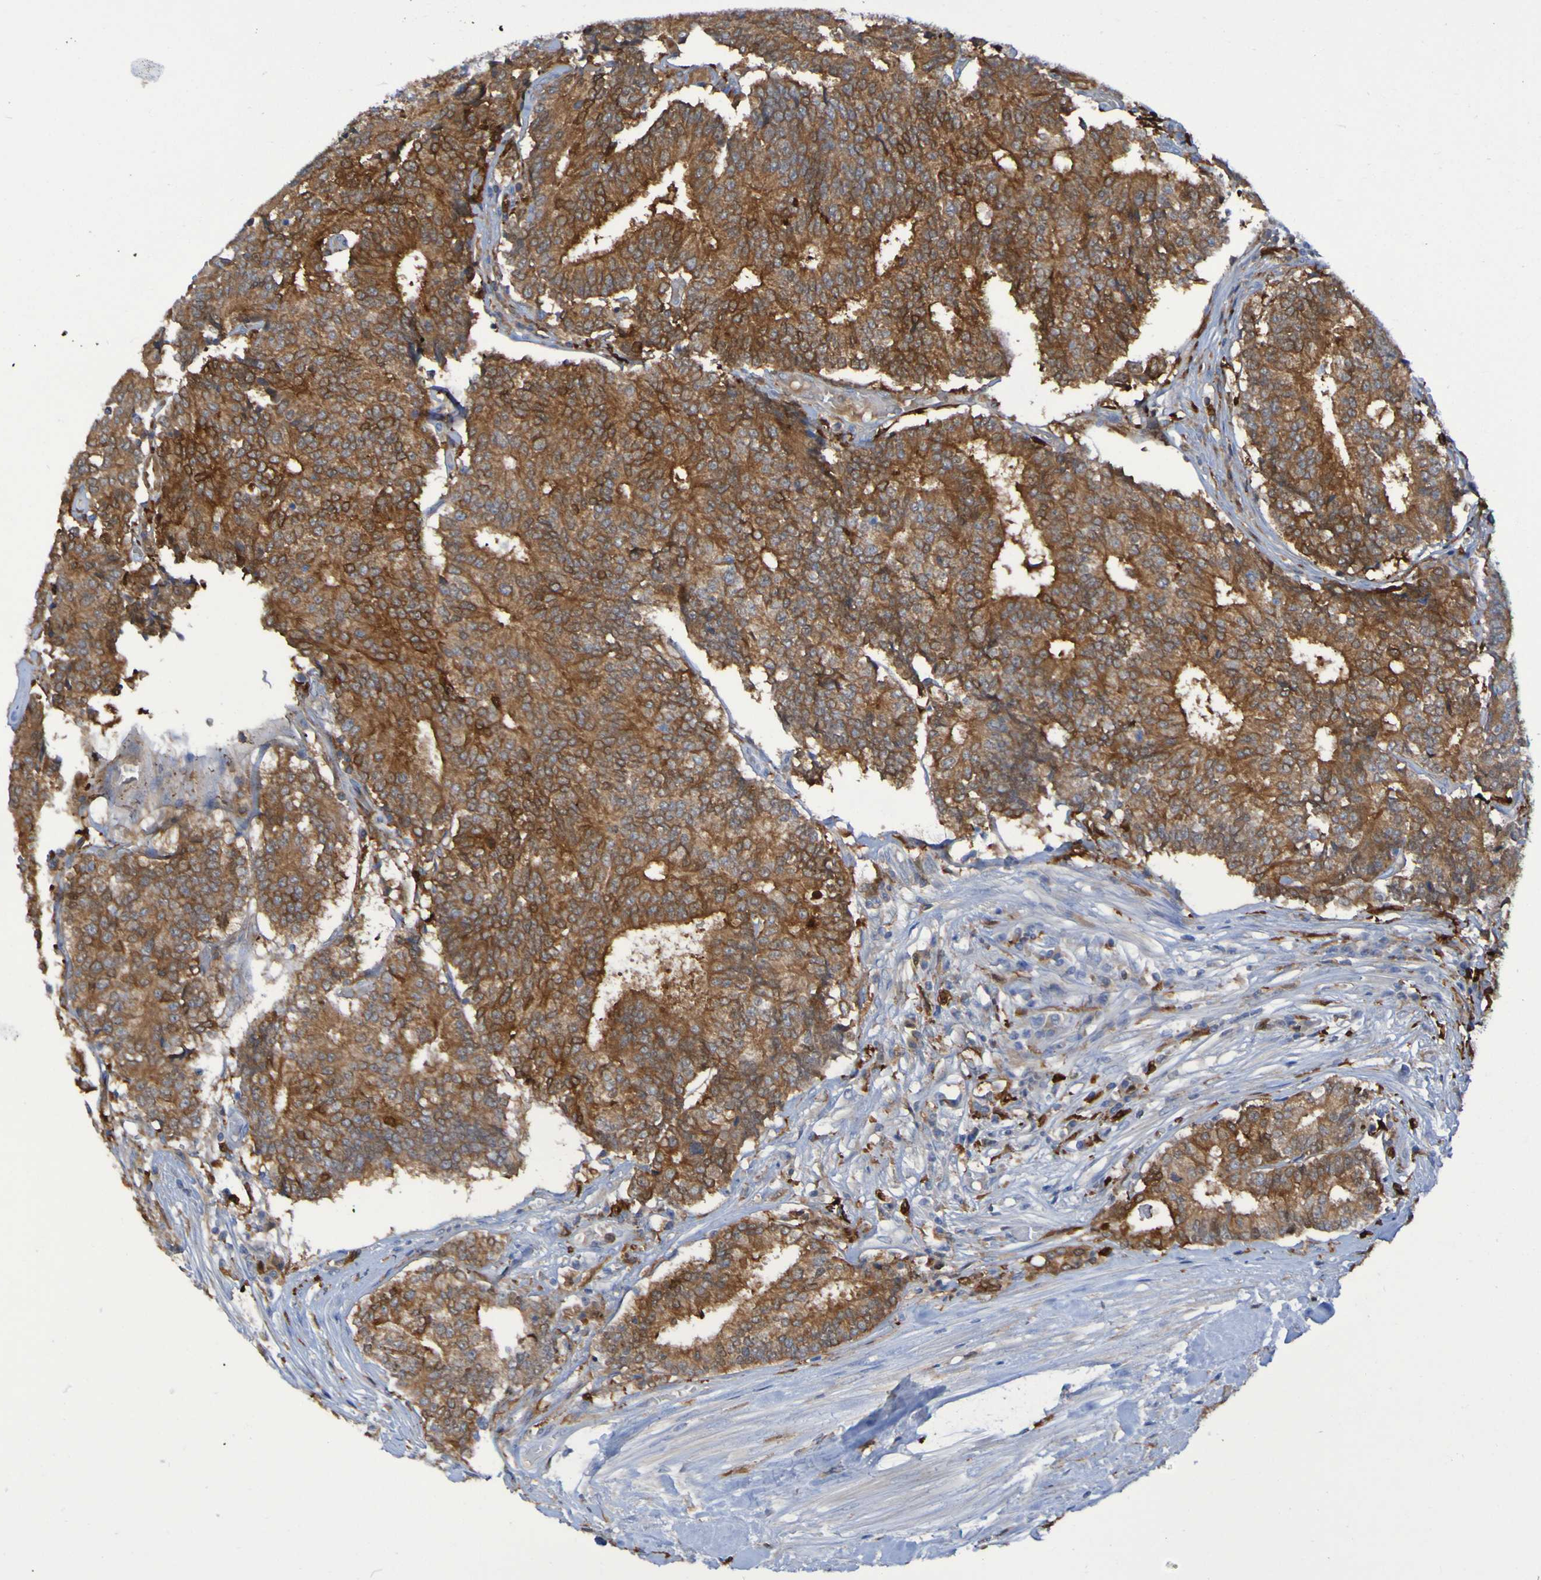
{"staining": {"intensity": "moderate", "quantity": ">75%", "location": "cytoplasmic/membranous"}, "tissue": "prostate cancer", "cell_type": "Tumor cells", "image_type": "cancer", "snomed": [{"axis": "morphology", "description": "Normal tissue, NOS"}, {"axis": "morphology", "description": "Adenocarcinoma, High grade"}, {"axis": "topography", "description": "Prostate"}, {"axis": "topography", "description": "Seminal veicle"}], "caption": "Prostate cancer (high-grade adenocarcinoma) stained with DAB (3,3'-diaminobenzidine) immunohistochemistry (IHC) displays medium levels of moderate cytoplasmic/membranous staining in about >75% of tumor cells.", "gene": "MPPE1", "patient": {"sex": "male", "age": 55}}